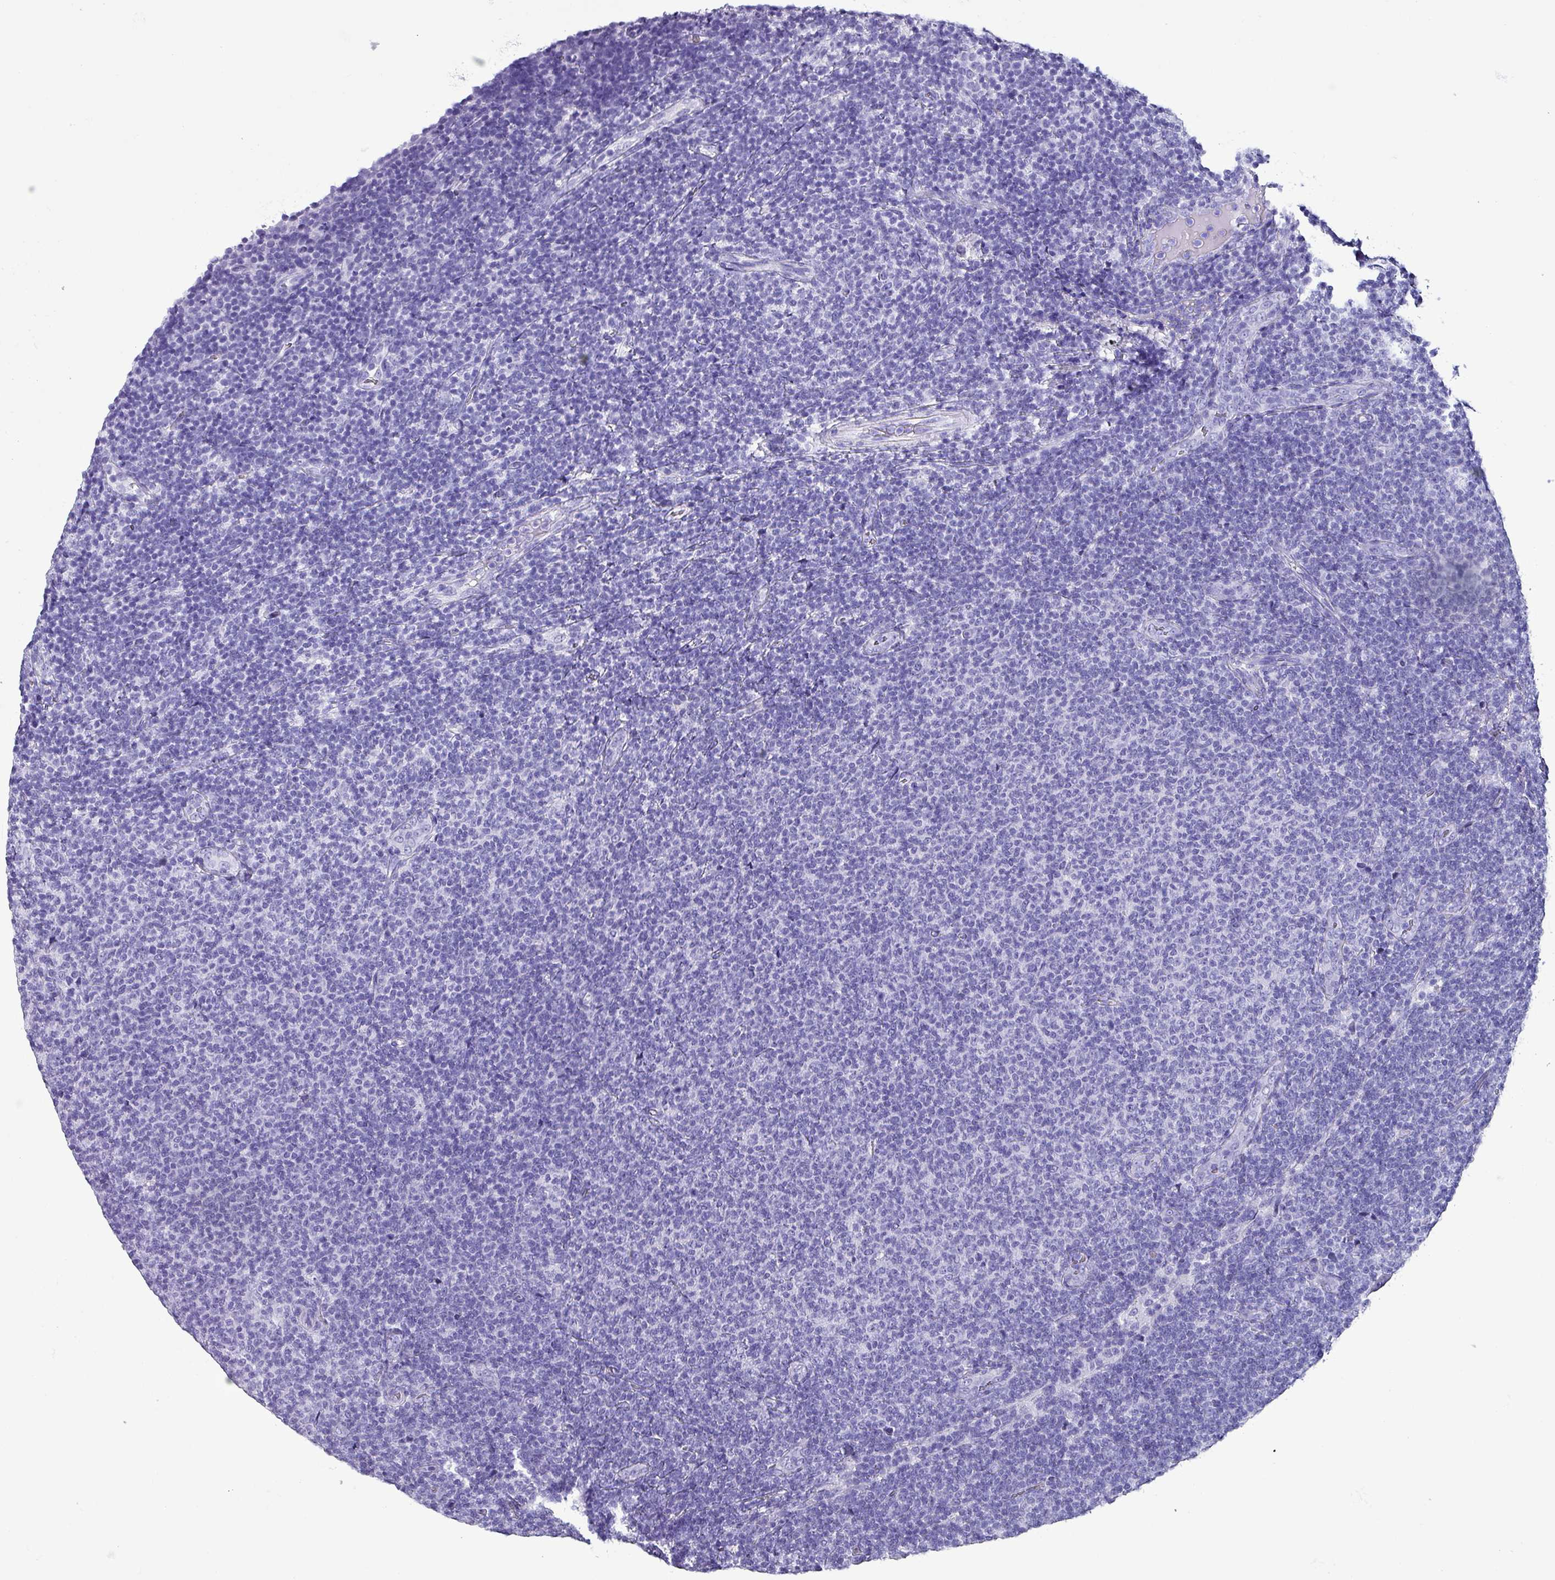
{"staining": {"intensity": "negative", "quantity": "none", "location": "none"}, "tissue": "lymphoma", "cell_type": "Tumor cells", "image_type": "cancer", "snomed": [{"axis": "morphology", "description": "Malignant lymphoma, non-Hodgkin's type, Low grade"}, {"axis": "topography", "description": "Lymph node"}], "caption": "The micrograph shows no significant expression in tumor cells of lymphoma.", "gene": "KRT6C", "patient": {"sex": "male", "age": 66}}